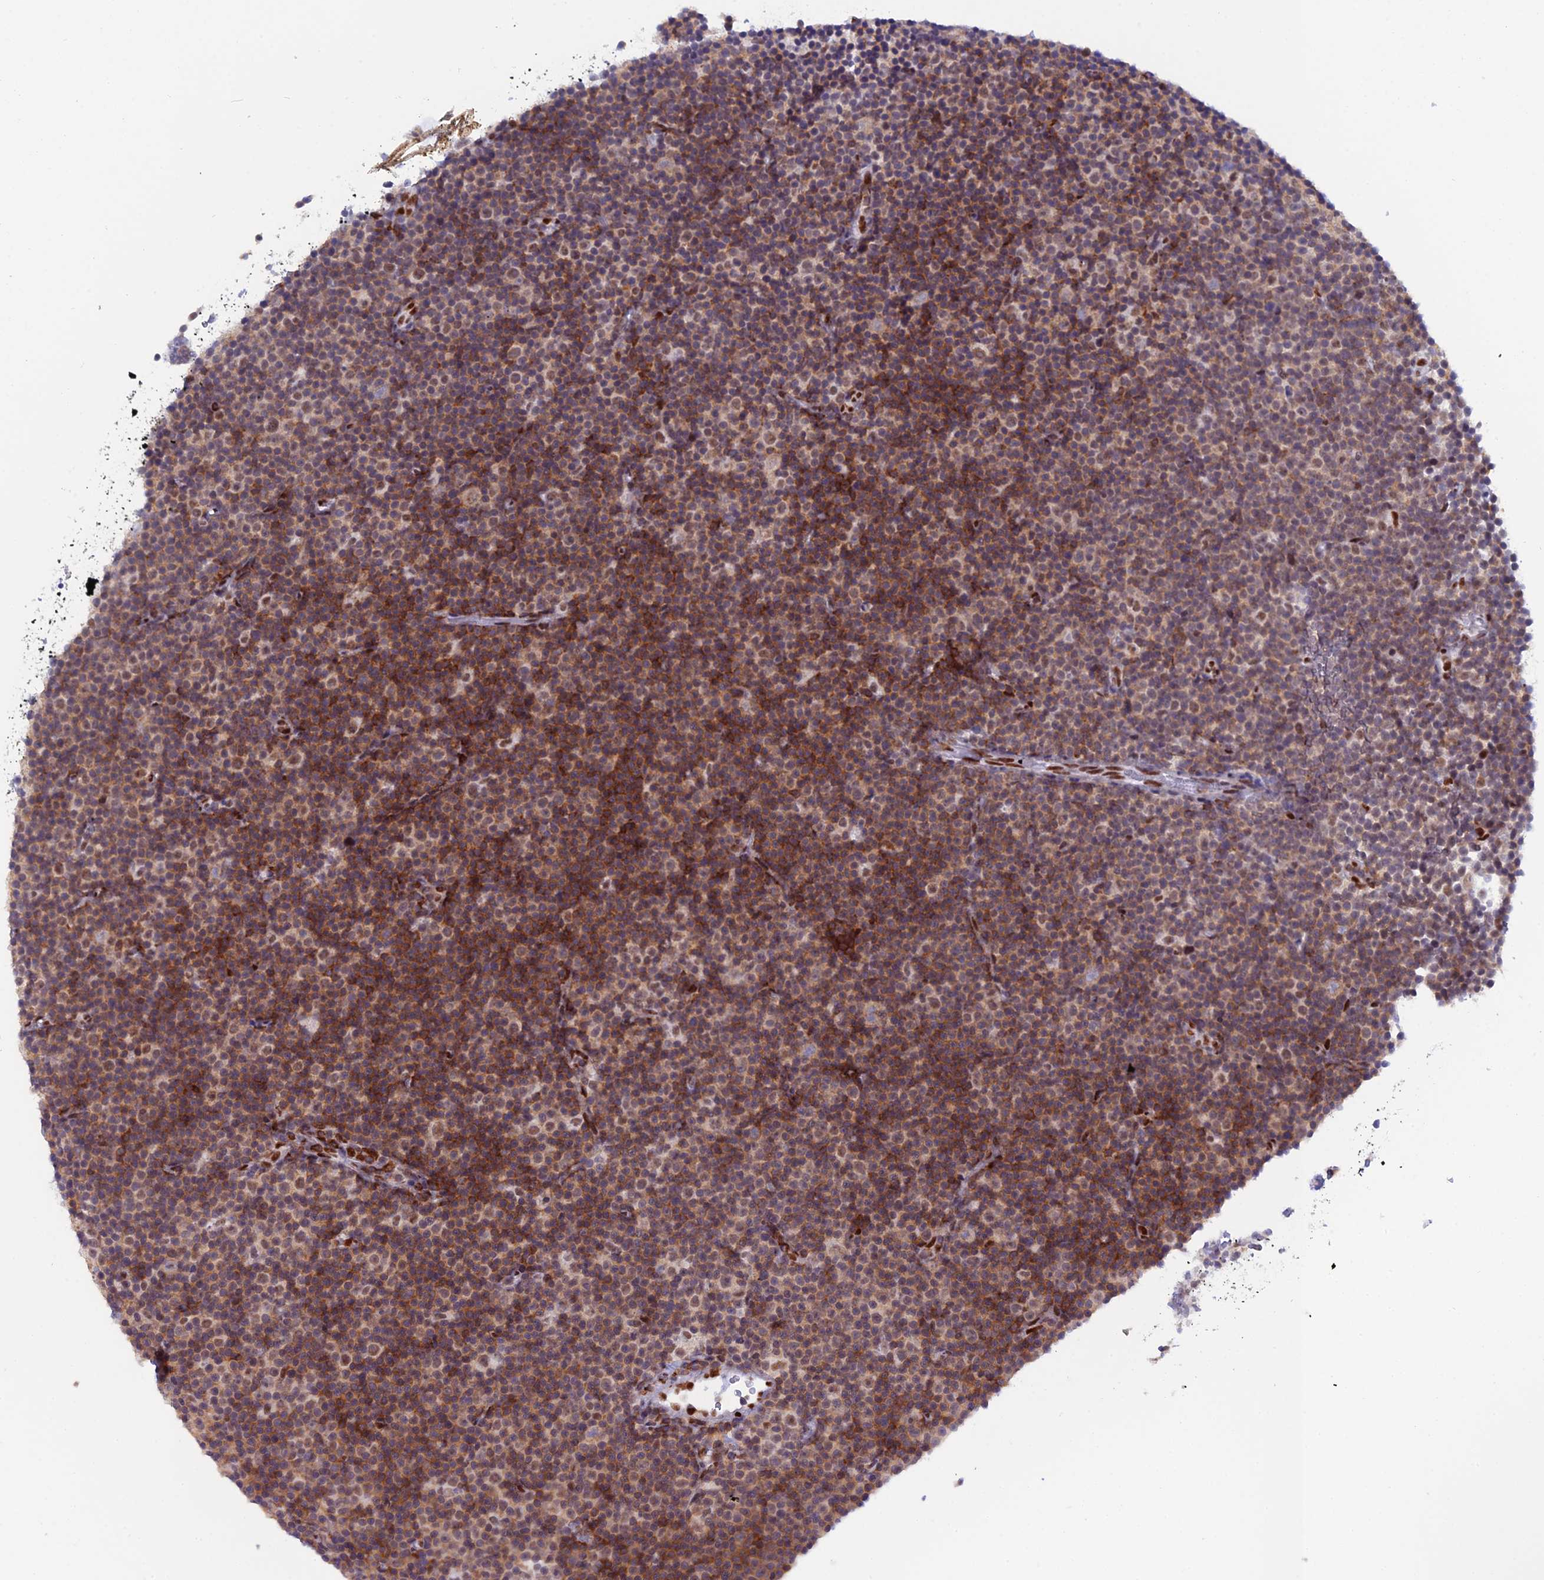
{"staining": {"intensity": "moderate", "quantity": "25%-75%", "location": "cytoplasmic/membranous"}, "tissue": "lymphoma", "cell_type": "Tumor cells", "image_type": "cancer", "snomed": [{"axis": "morphology", "description": "Malignant lymphoma, non-Hodgkin's type, Low grade"}, {"axis": "topography", "description": "Lymph node"}], "caption": "This image displays immunohistochemistry (IHC) staining of low-grade malignant lymphoma, non-Hodgkin's type, with medium moderate cytoplasmic/membranous positivity in approximately 25%-75% of tumor cells.", "gene": "NOL4L", "patient": {"sex": "female", "age": 67}}